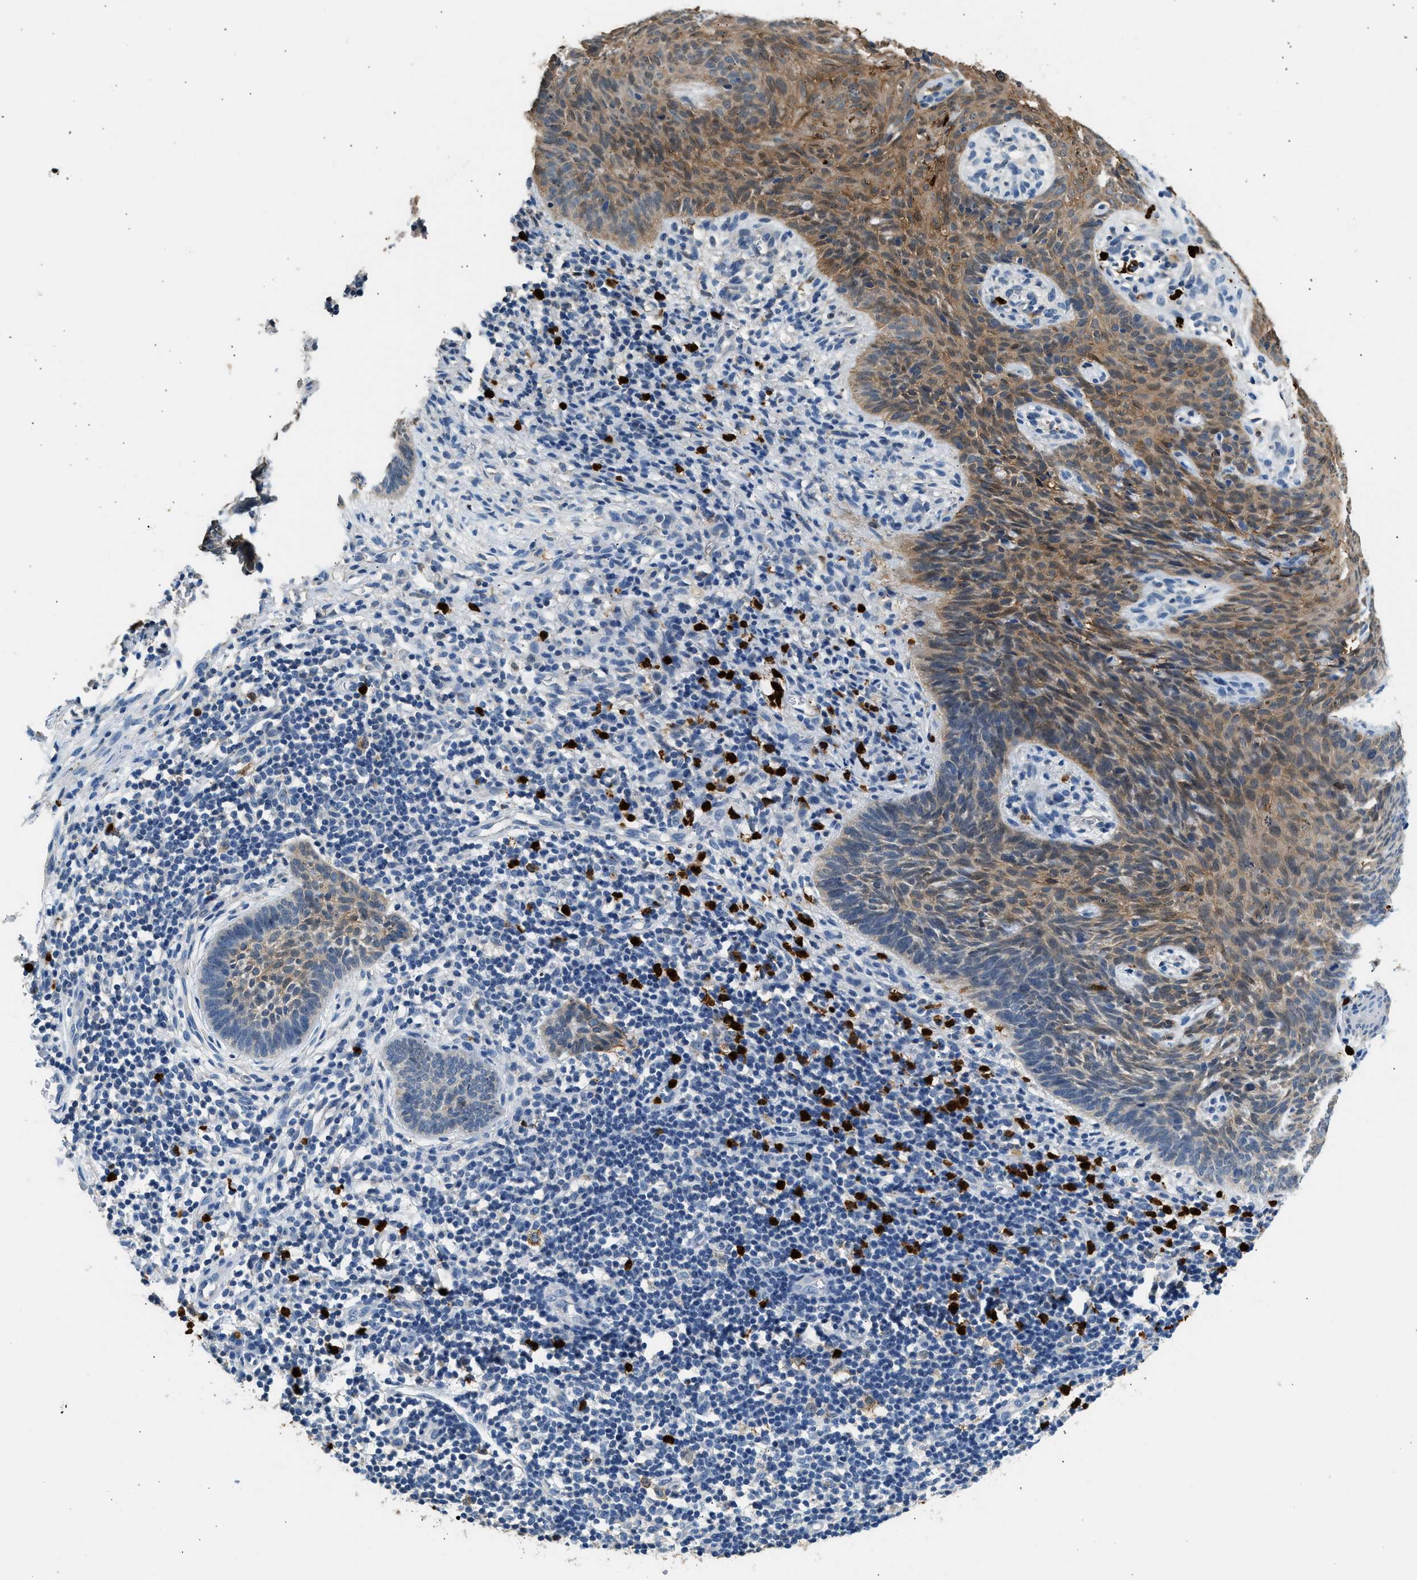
{"staining": {"intensity": "moderate", "quantity": ">75%", "location": "cytoplasmic/membranous"}, "tissue": "skin cancer", "cell_type": "Tumor cells", "image_type": "cancer", "snomed": [{"axis": "morphology", "description": "Basal cell carcinoma"}, {"axis": "topography", "description": "Skin"}], "caption": "Tumor cells display medium levels of moderate cytoplasmic/membranous expression in about >75% of cells in skin basal cell carcinoma.", "gene": "ANXA3", "patient": {"sex": "male", "age": 60}}